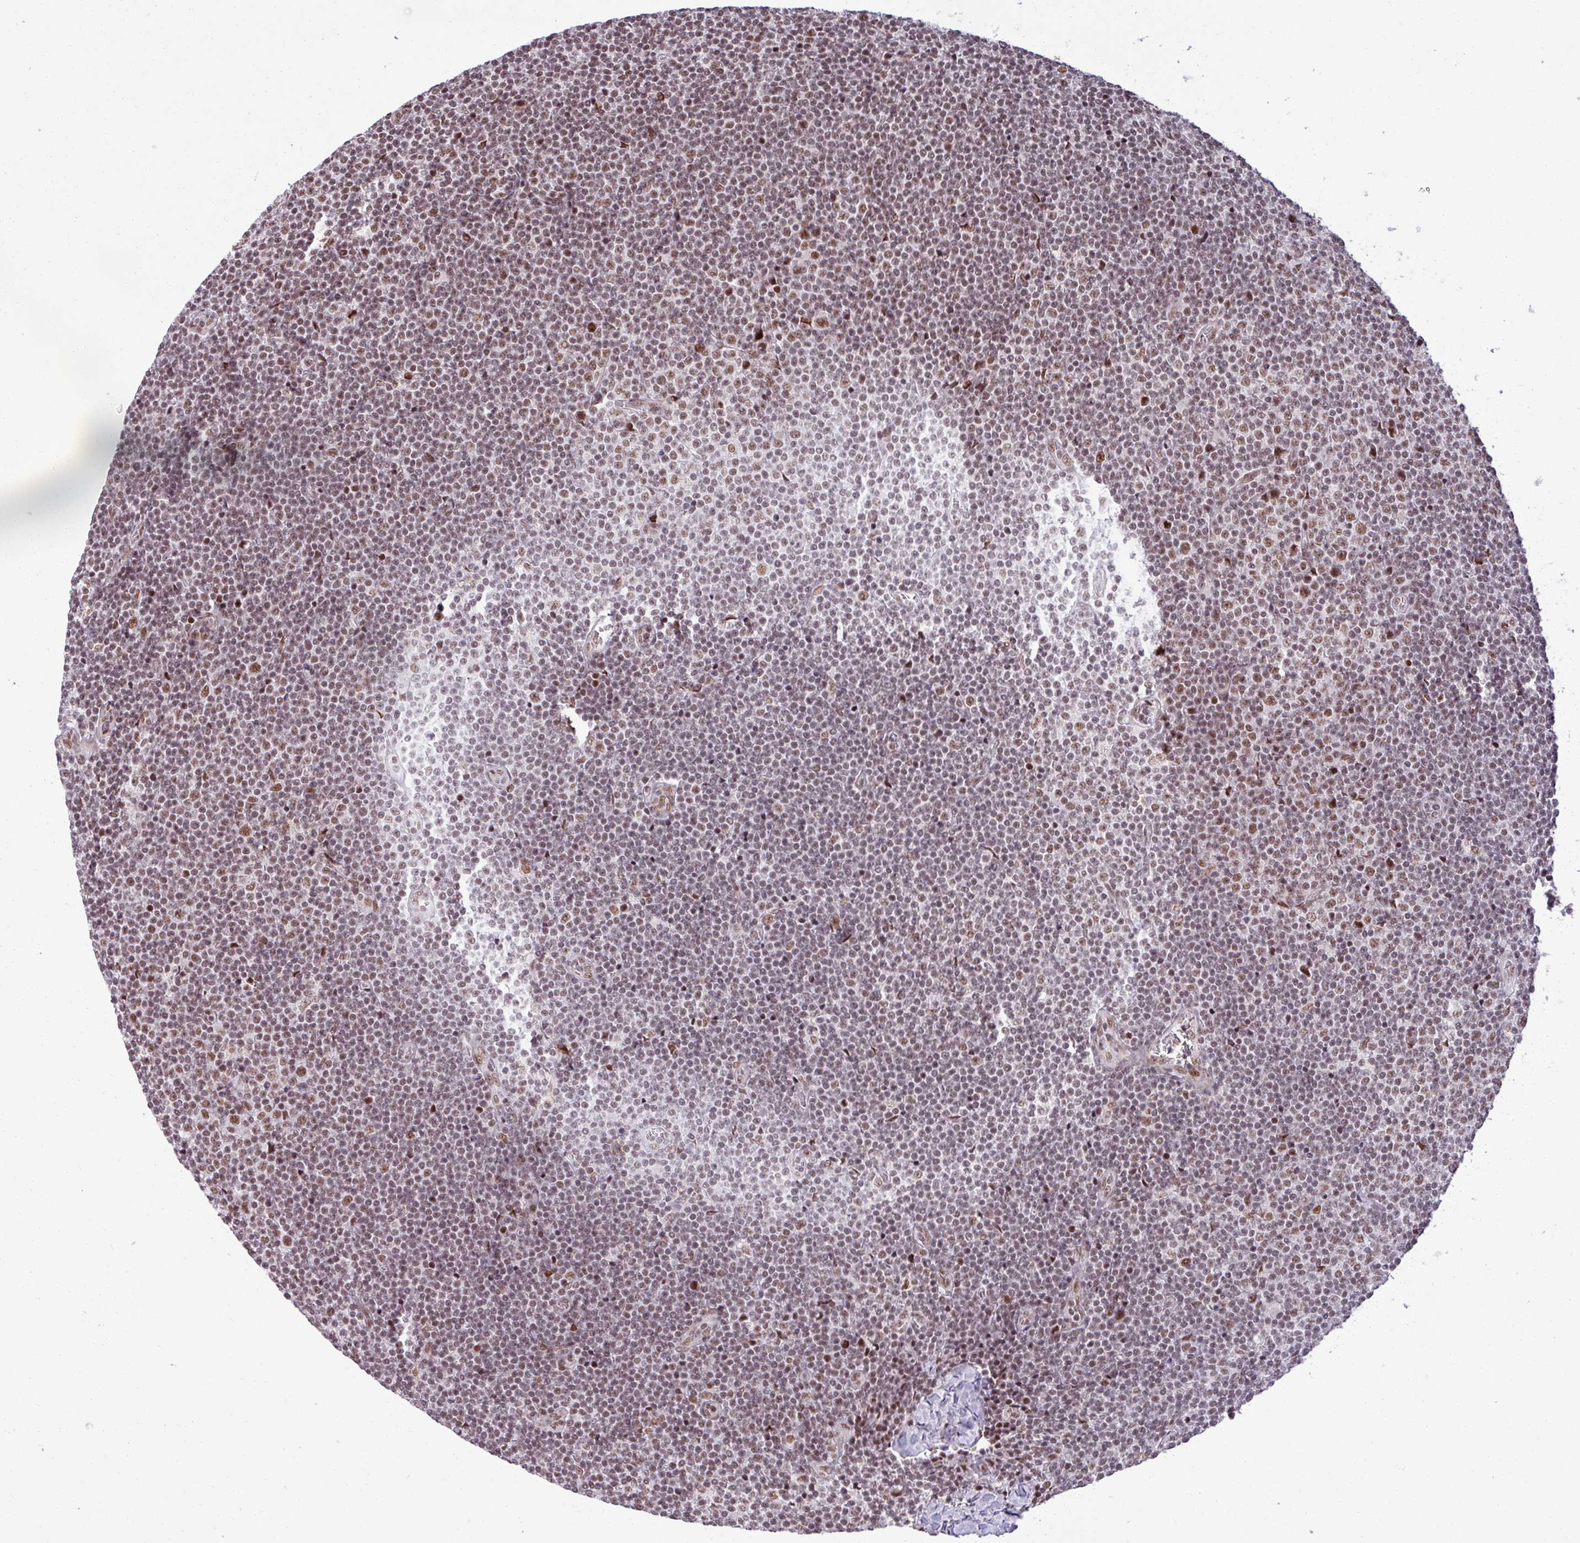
{"staining": {"intensity": "moderate", "quantity": "25%-75%", "location": "nuclear"}, "tissue": "lymphoma", "cell_type": "Tumor cells", "image_type": "cancer", "snomed": [{"axis": "morphology", "description": "Malignant lymphoma, non-Hodgkin's type, Low grade"}, {"axis": "topography", "description": "Lymph node"}], "caption": "This micrograph shows lymphoma stained with IHC to label a protein in brown. The nuclear of tumor cells show moderate positivity for the protein. Nuclei are counter-stained blue.", "gene": "PTPN20", "patient": {"sex": "male", "age": 48}}